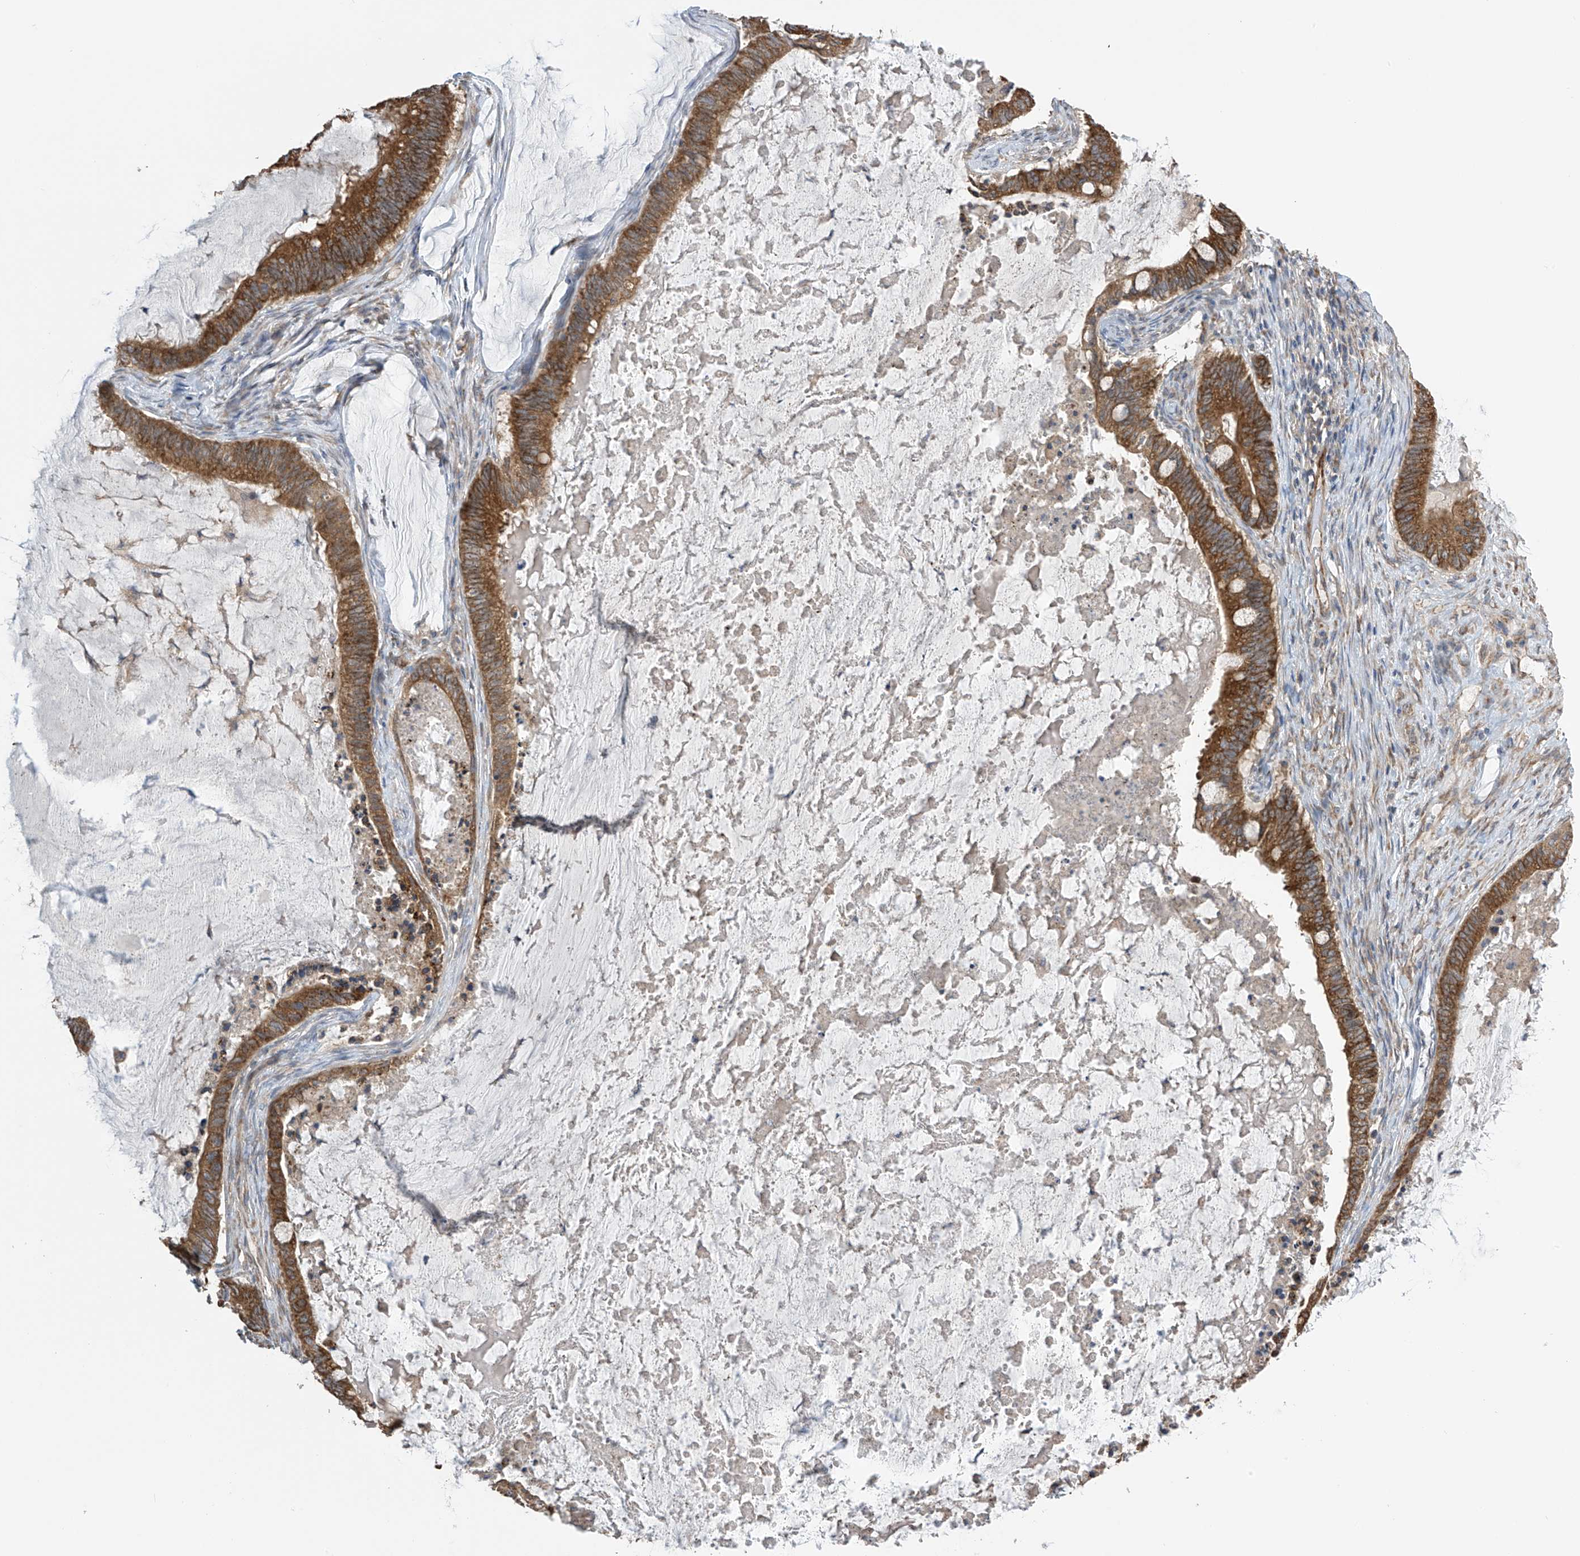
{"staining": {"intensity": "moderate", "quantity": ">75%", "location": "cytoplasmic/membranous"}, "tissue": "ovarian cancer", "cell_type": "Tumor cells", "image_type": "cancer", "snomed": [{"axis": "morphology", "description": "Cystadenocarcinoma, mucinous, NOS"}, {"axis": "topography", "description": "Ovary"}], "caption": "Mucinous cystadenocarcinoma (ovarian) stained for a protein reveals moderate cytoplasmic/membranous positivity in tumor cells.", "gene": "PNPT1", "patient": {"sex": "female", "age": 61}}